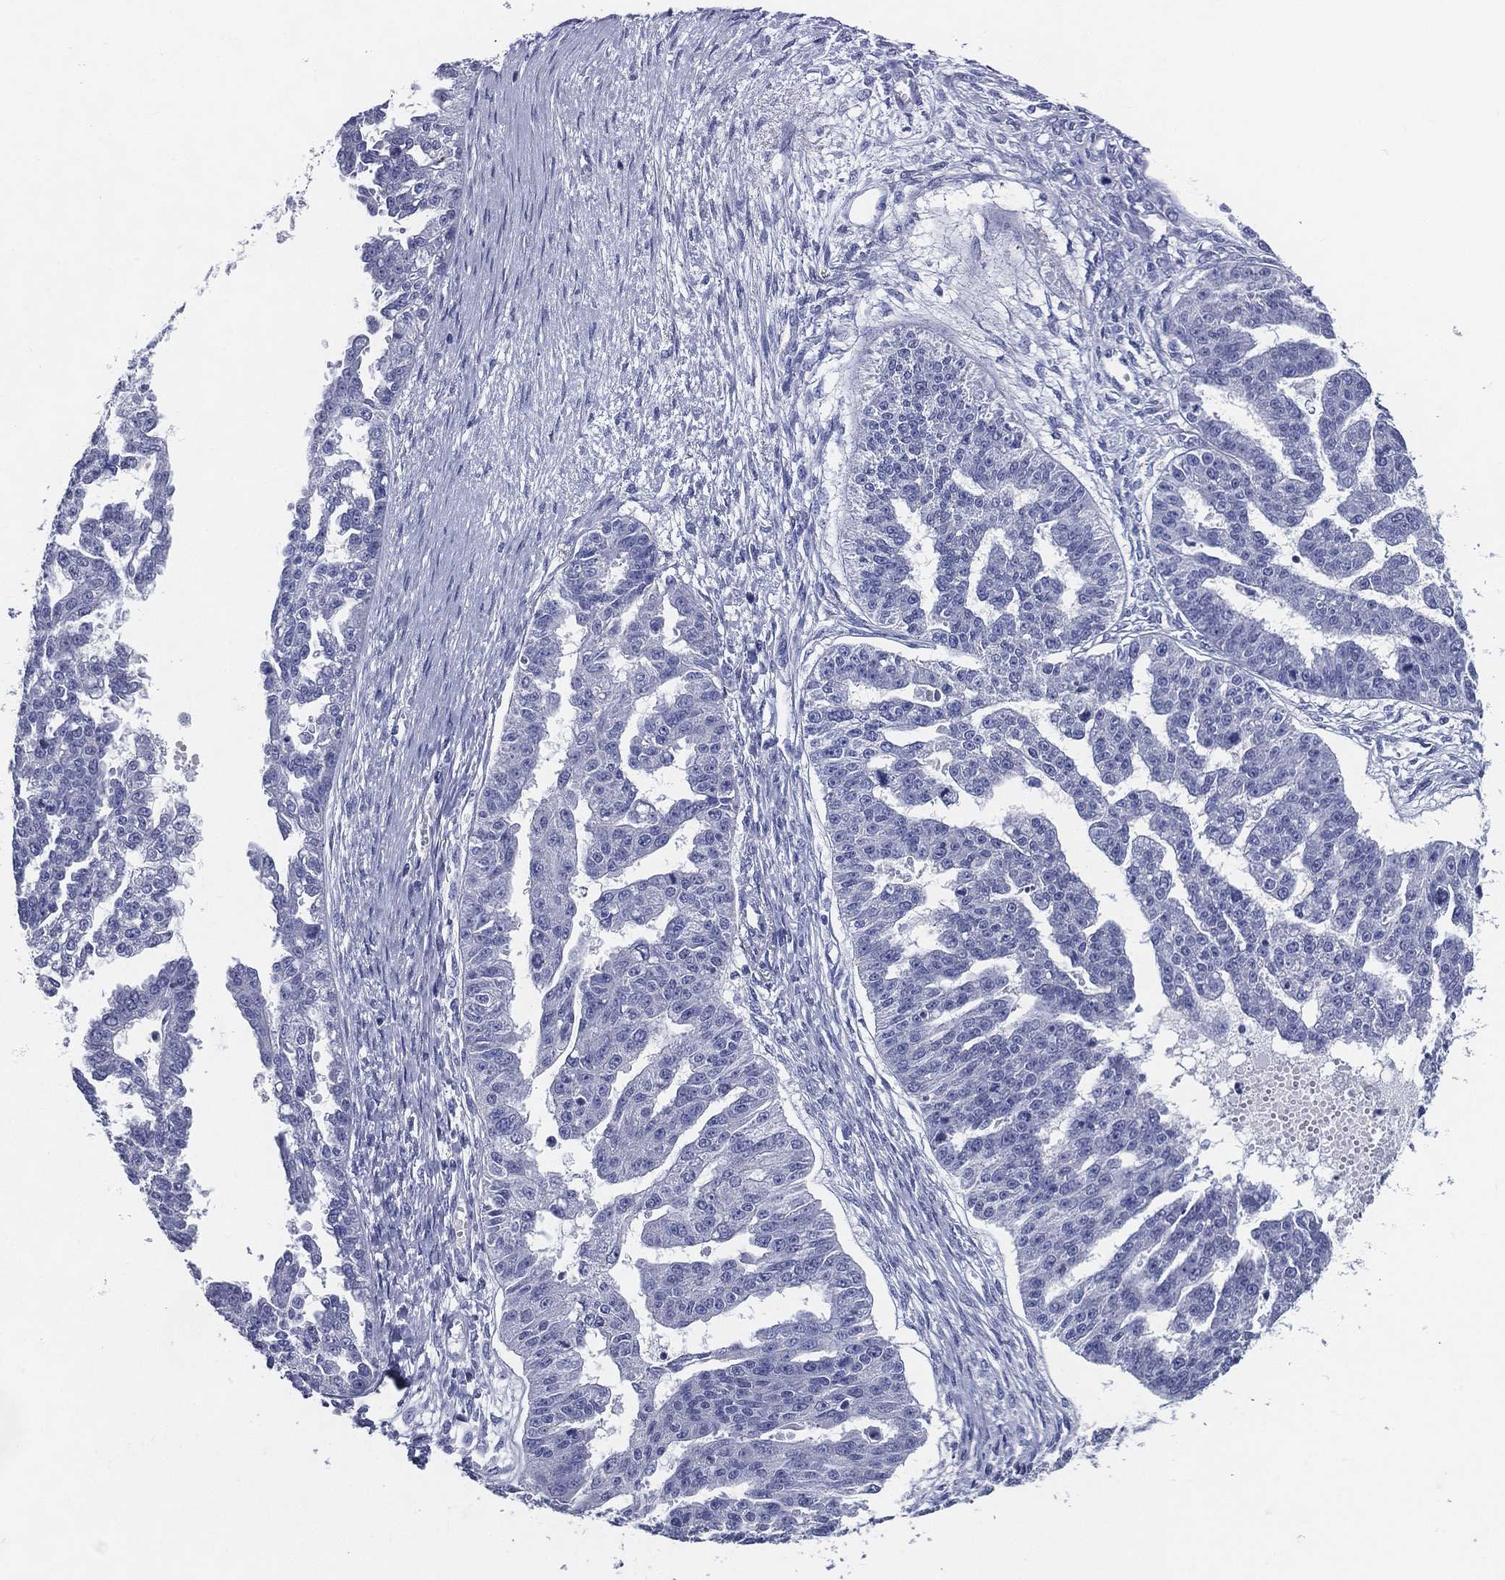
{"staining": {"intensity": "negative", "quantity": "none", "location": "none"}, "tissue": "ovarian cancer", "cell_type": "Tumor cells", "image_type": "cancer", "snomed": [{"axis": "morphology", "description": "Cystadenocarcinoma, serous, NOS"}, {"axis": "topography", "description": "Ovary"}], "caption": "Ovarian serous cystadenocarcinoma was stained to show a protein in brown. There is no significant expression in tumor cells.", "gene": "ACE2", "patient": {"sex": "female", "age": 58}}